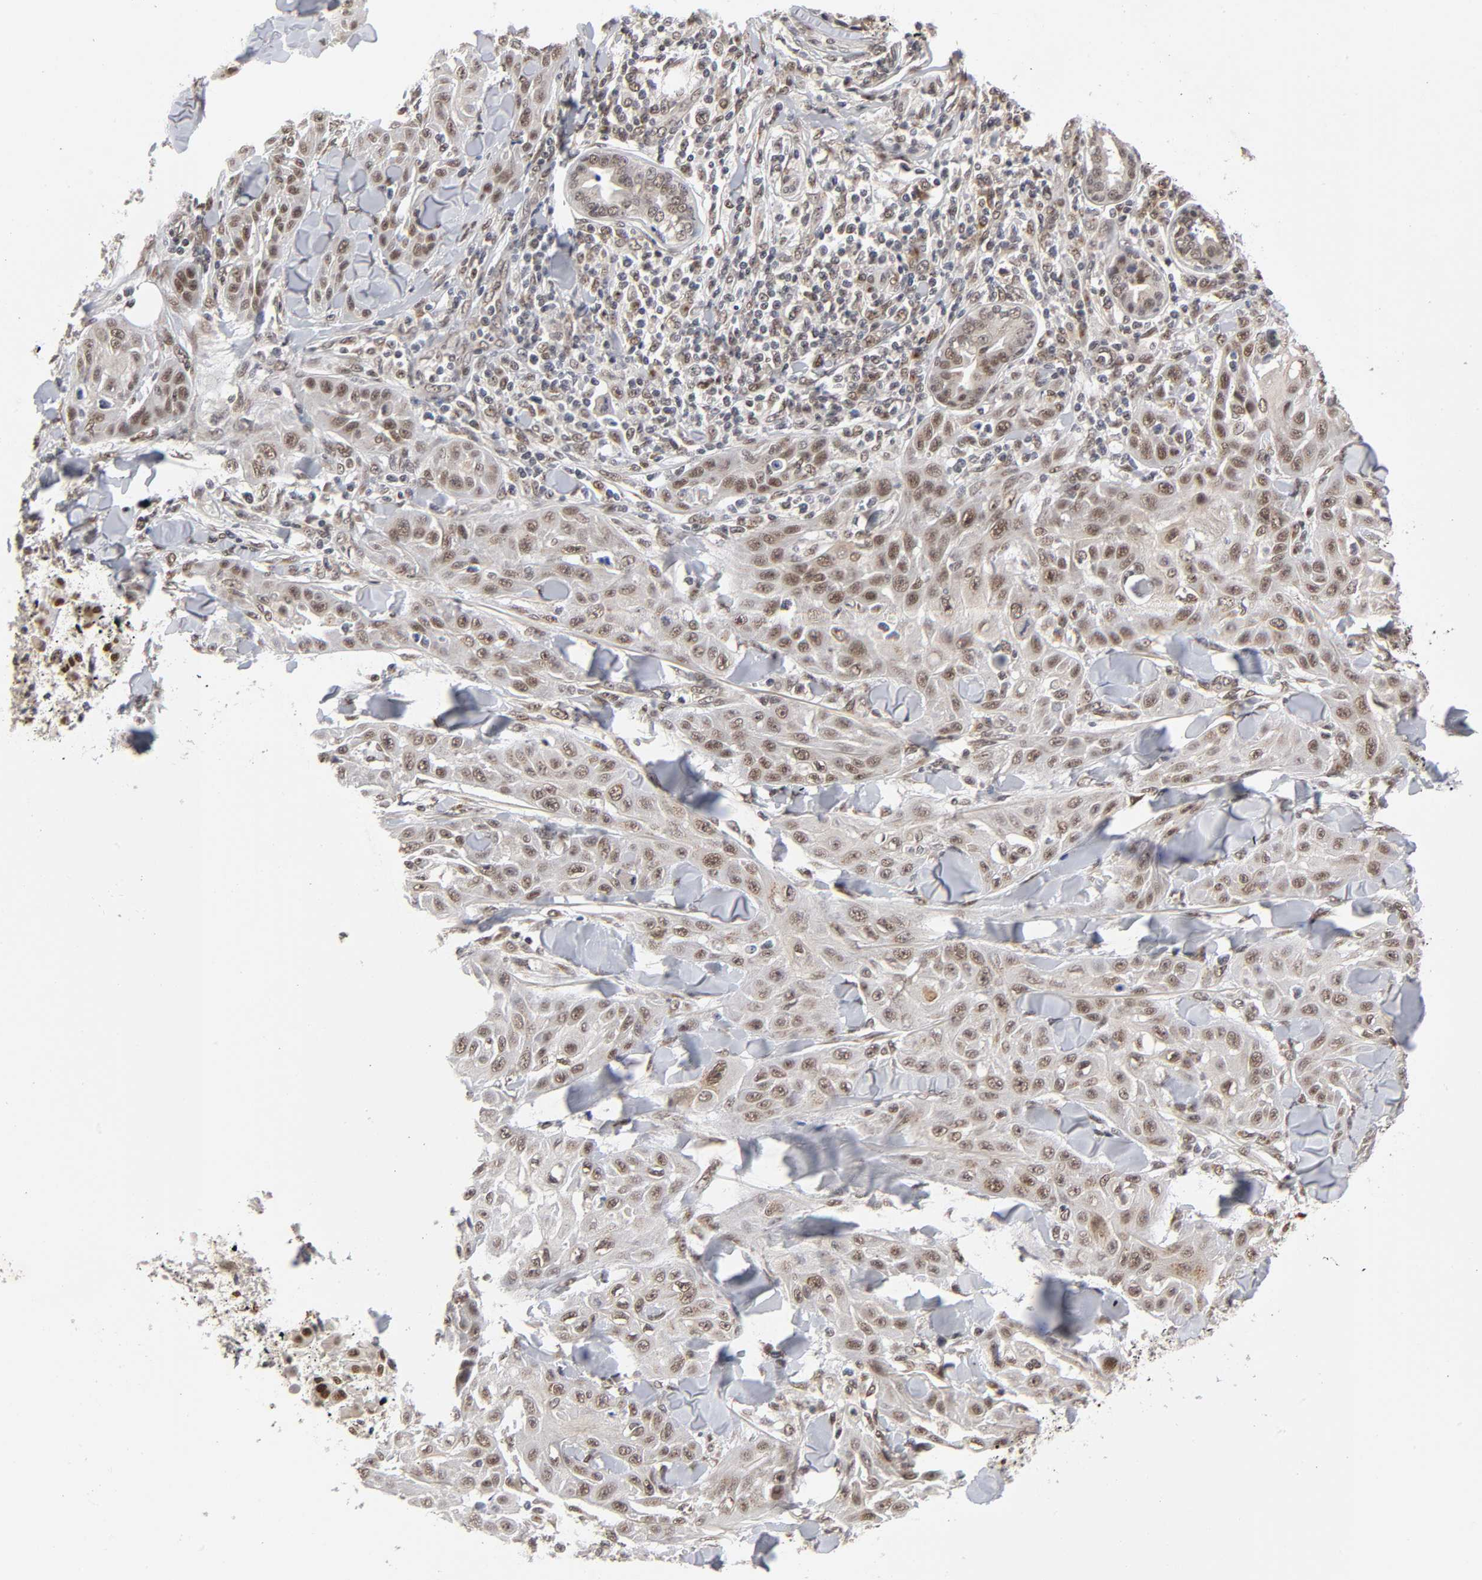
{"staining": {"intensity": "moderate", "quantity": ">75%", "location": "nuclear"}, "tissue": "skin cancer", "cell_type": "Tumor cells", "image_type": "cancer", "snomed": [{"axis": "morphology", "description": "Squamous cell carcinoma, NOS"}, {"axis": "topography", "description": "Skin"}], "caption": "Immunohistochemical staining of squamous cell carcinoma (skin) exhibits medium levels of moderate nuclear expression in approximately >75% of tumor cells. Nuclei are stained in blue.", "gene": "EP300", "patient": {"sex": "male", "age": 24}}